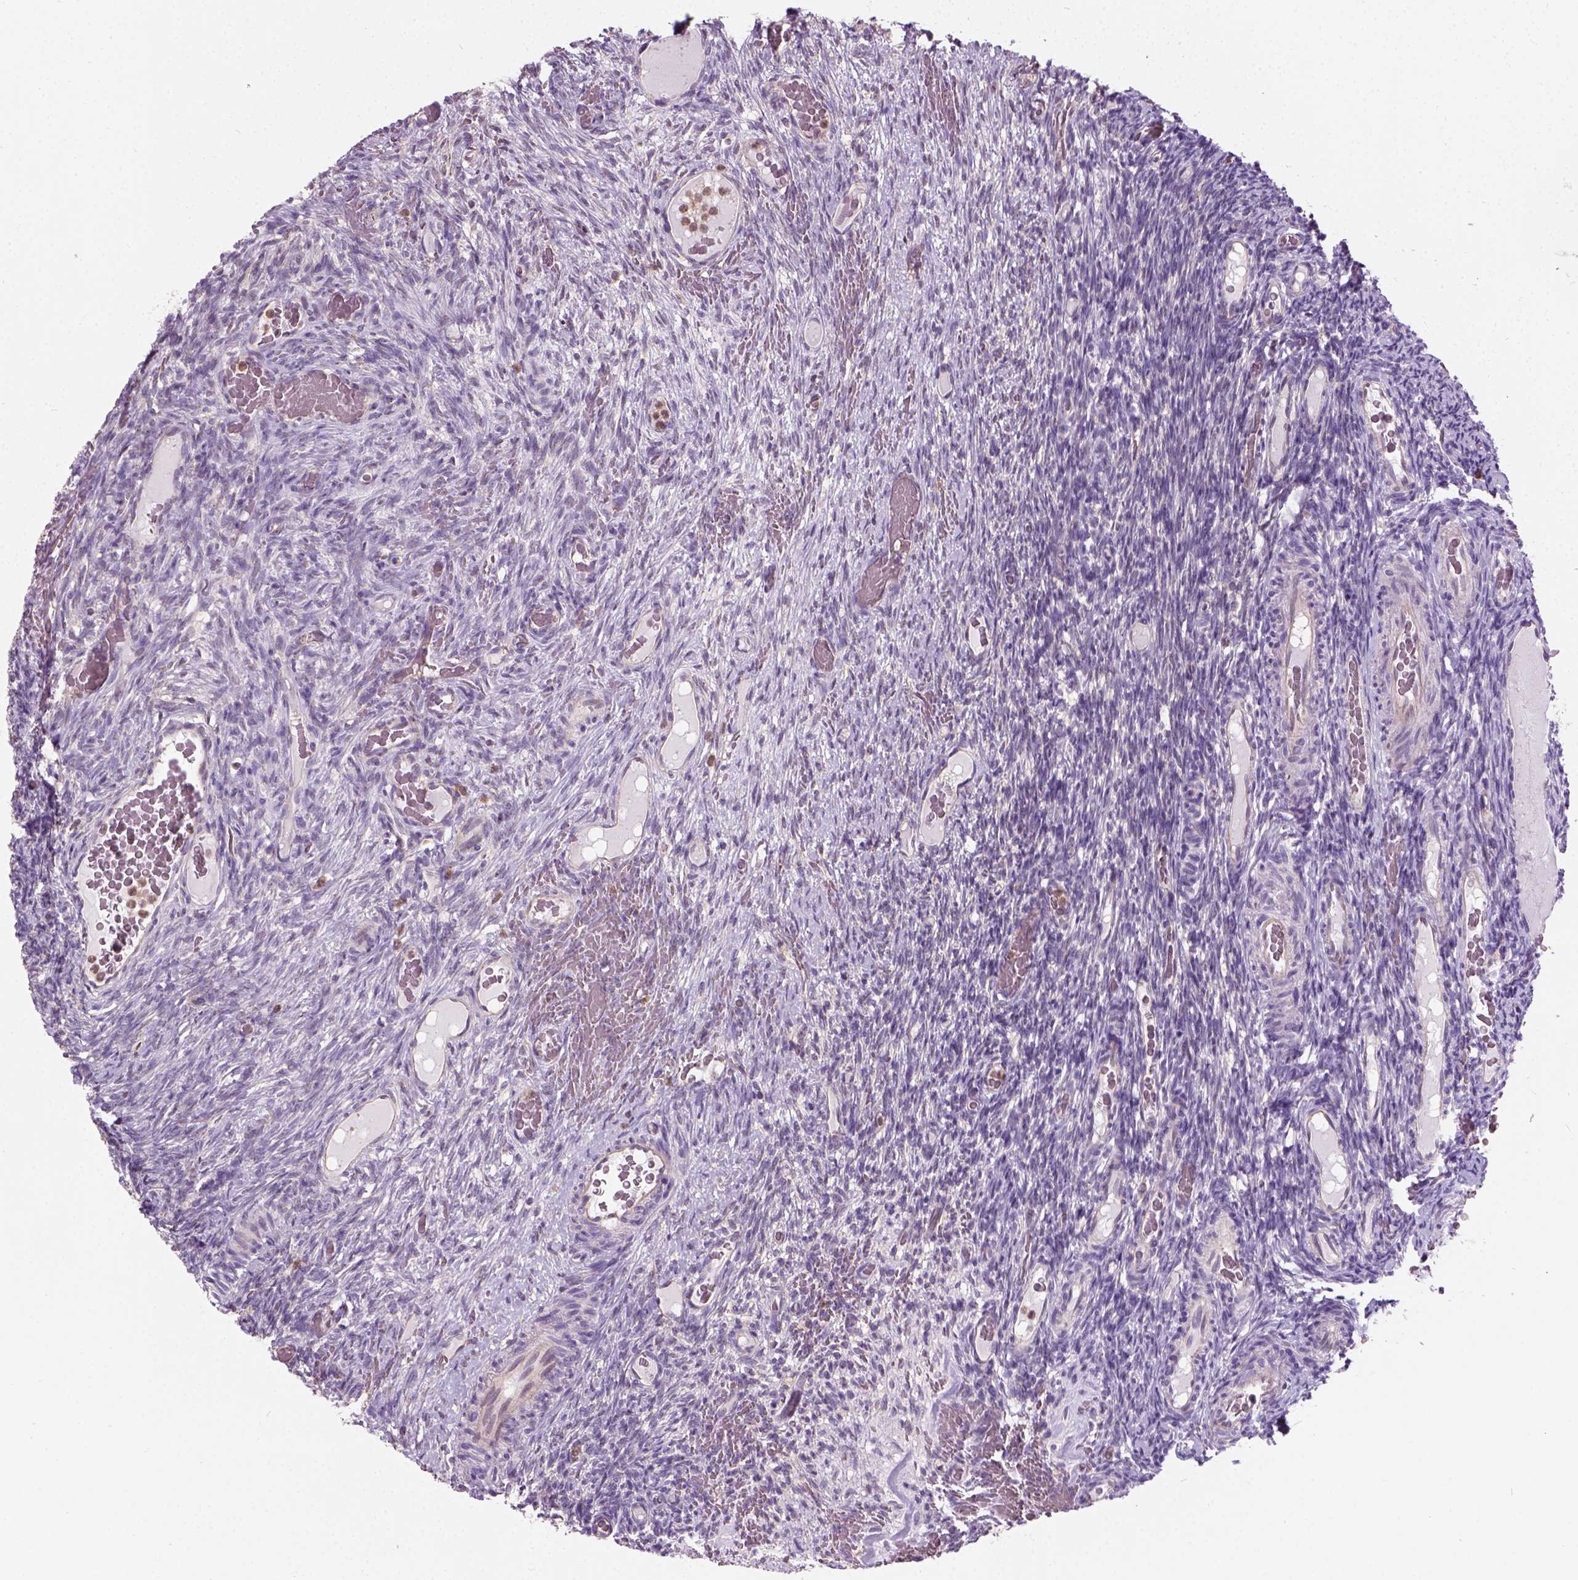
{"staining": {"intensity": "moderate", "quantity": "<25%", "location": "cytoplasmic/membranous"}, "tissue": "ovary", "cell_type": "Follicle cells", "image_type": "normal", "snomed": [{"axis": "morphology", "description": "Normal tissue, NOS"}, {"axis": "topography", "description": "Ovary"}], "caption": "A micrograph showing moderate cytoplasmic/membranous expression in approximately <25% of follicle cells in normal ovary, as visualized by brown immunohistochemical staining.", "gene": "CRACR2A", "patient": {"sex": "female", "age": 34}}